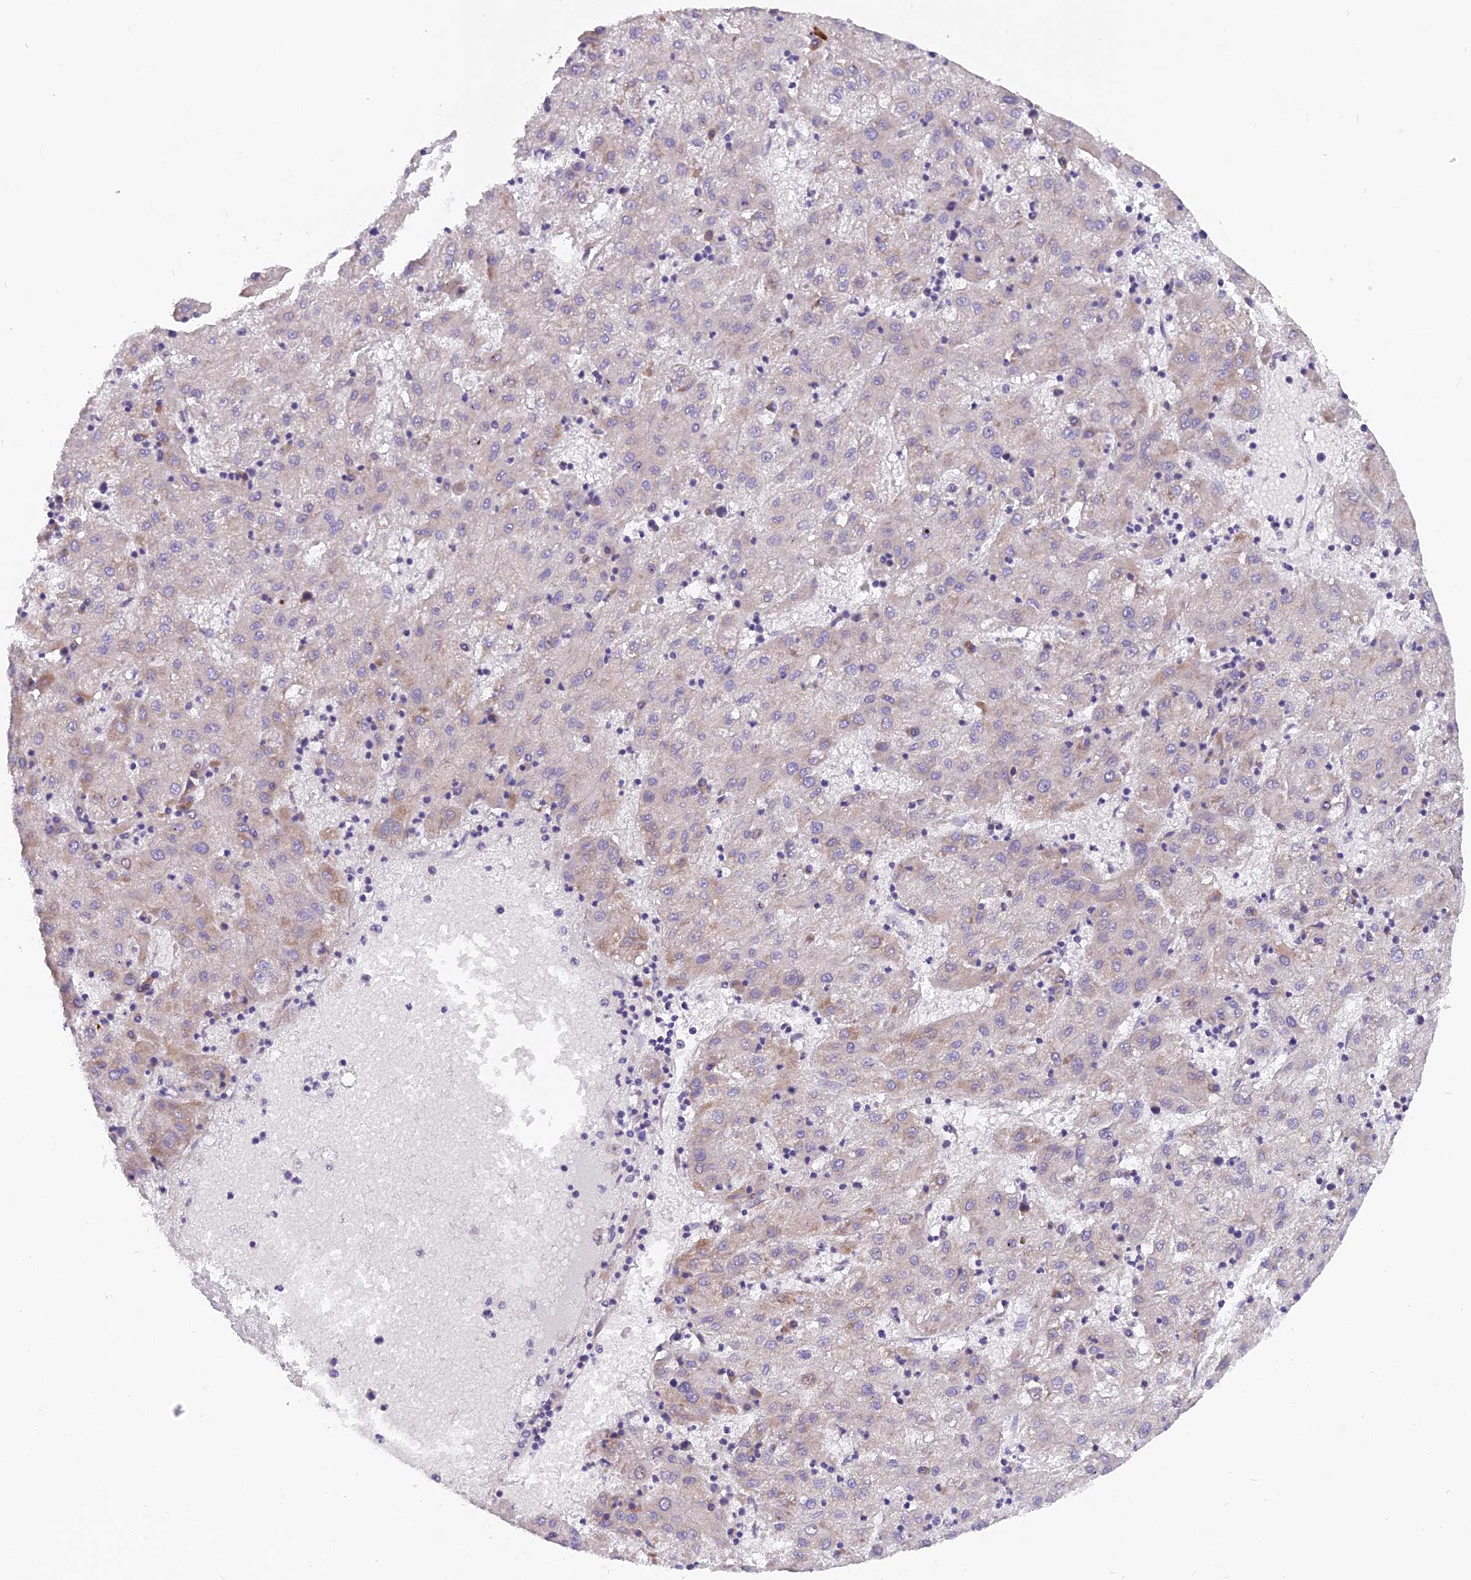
{"staining": {"intensity": "weak", "quantity": "25%-75%", "location": "cytoplasmic/membranous"}, "tissue": "liver cancer", "cell_type": "Tumor cells", "image_type": "cancer", "snomed": [{"axis": "morphology", "description": "Carcinoma, Hepatocellular, NOS"}, {"axis": "topography", "description": "Liver"}], "caption": "The immunohistochemical stain labels weak cytoplasmic/membranous positivity in tumor cells of liver cancer (hepatocellular carcinoma) tissue.", "gene": "MVB12A", "patient": {"sex": "male", "age": 72}}